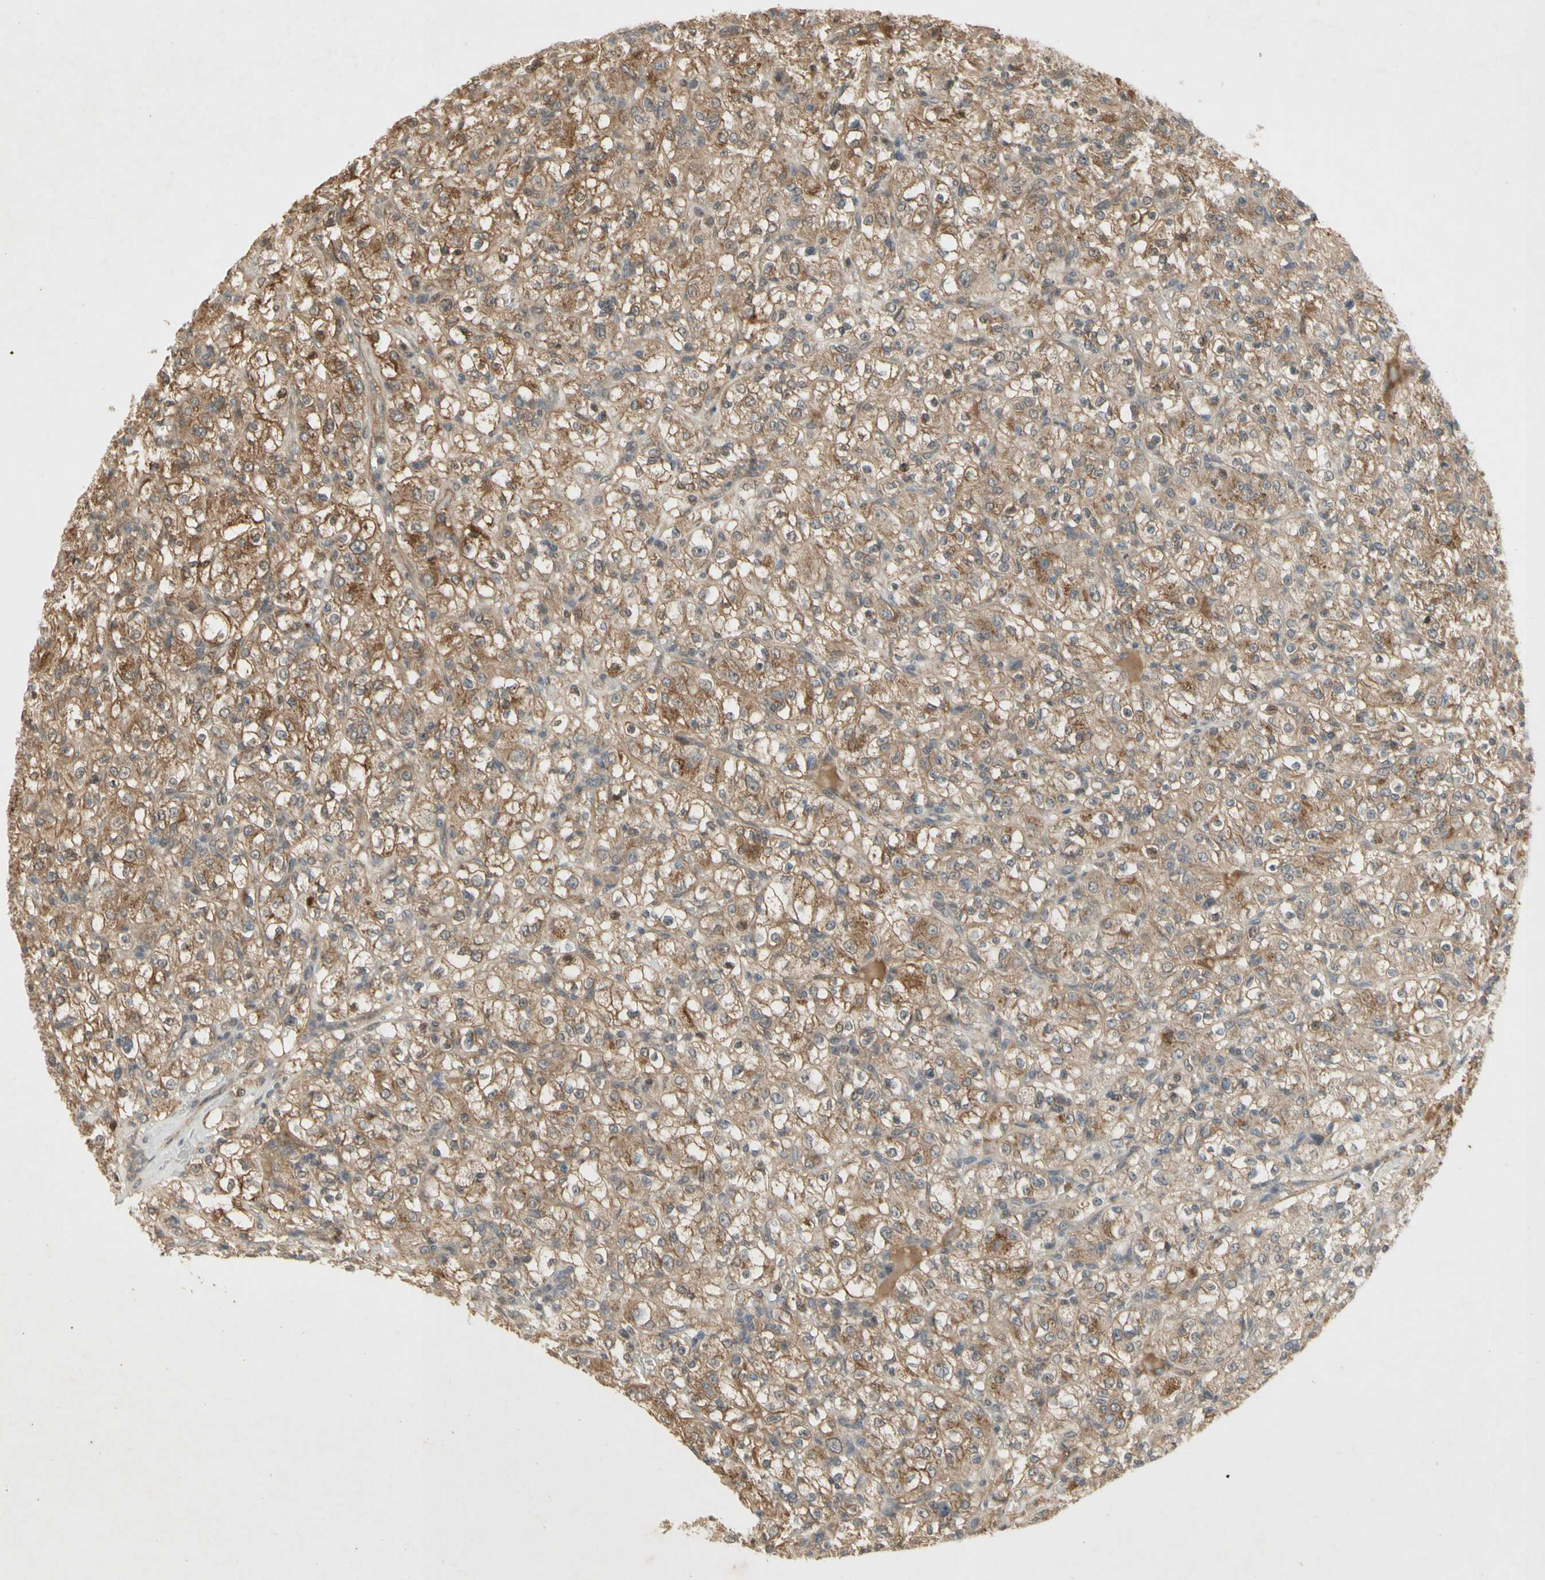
{"staining": {"intensity": "weak", "quantity": "25%-75%", "location": "cytoplasmic/membranous"}, "tissue": "renal cancer", "cell_type": "Tumor cells", "image_type": "cancer", "snomed": [{"axis": "morphology", "description": "Normal tissue, NOS"}, {"axis": "morphology", "description": "Adenocarcinoma, NOS"}, {"axis": "topography", "description": "Kidney"}], "caption": "Approximately 25%-75% of tumor cells in renal cancer display weak cytoplasmic/membranous protein staining as visualized by brown immunohistochemical staining.", "gene": "NRG4", "patient": {"sex": "female", "age": 72}}